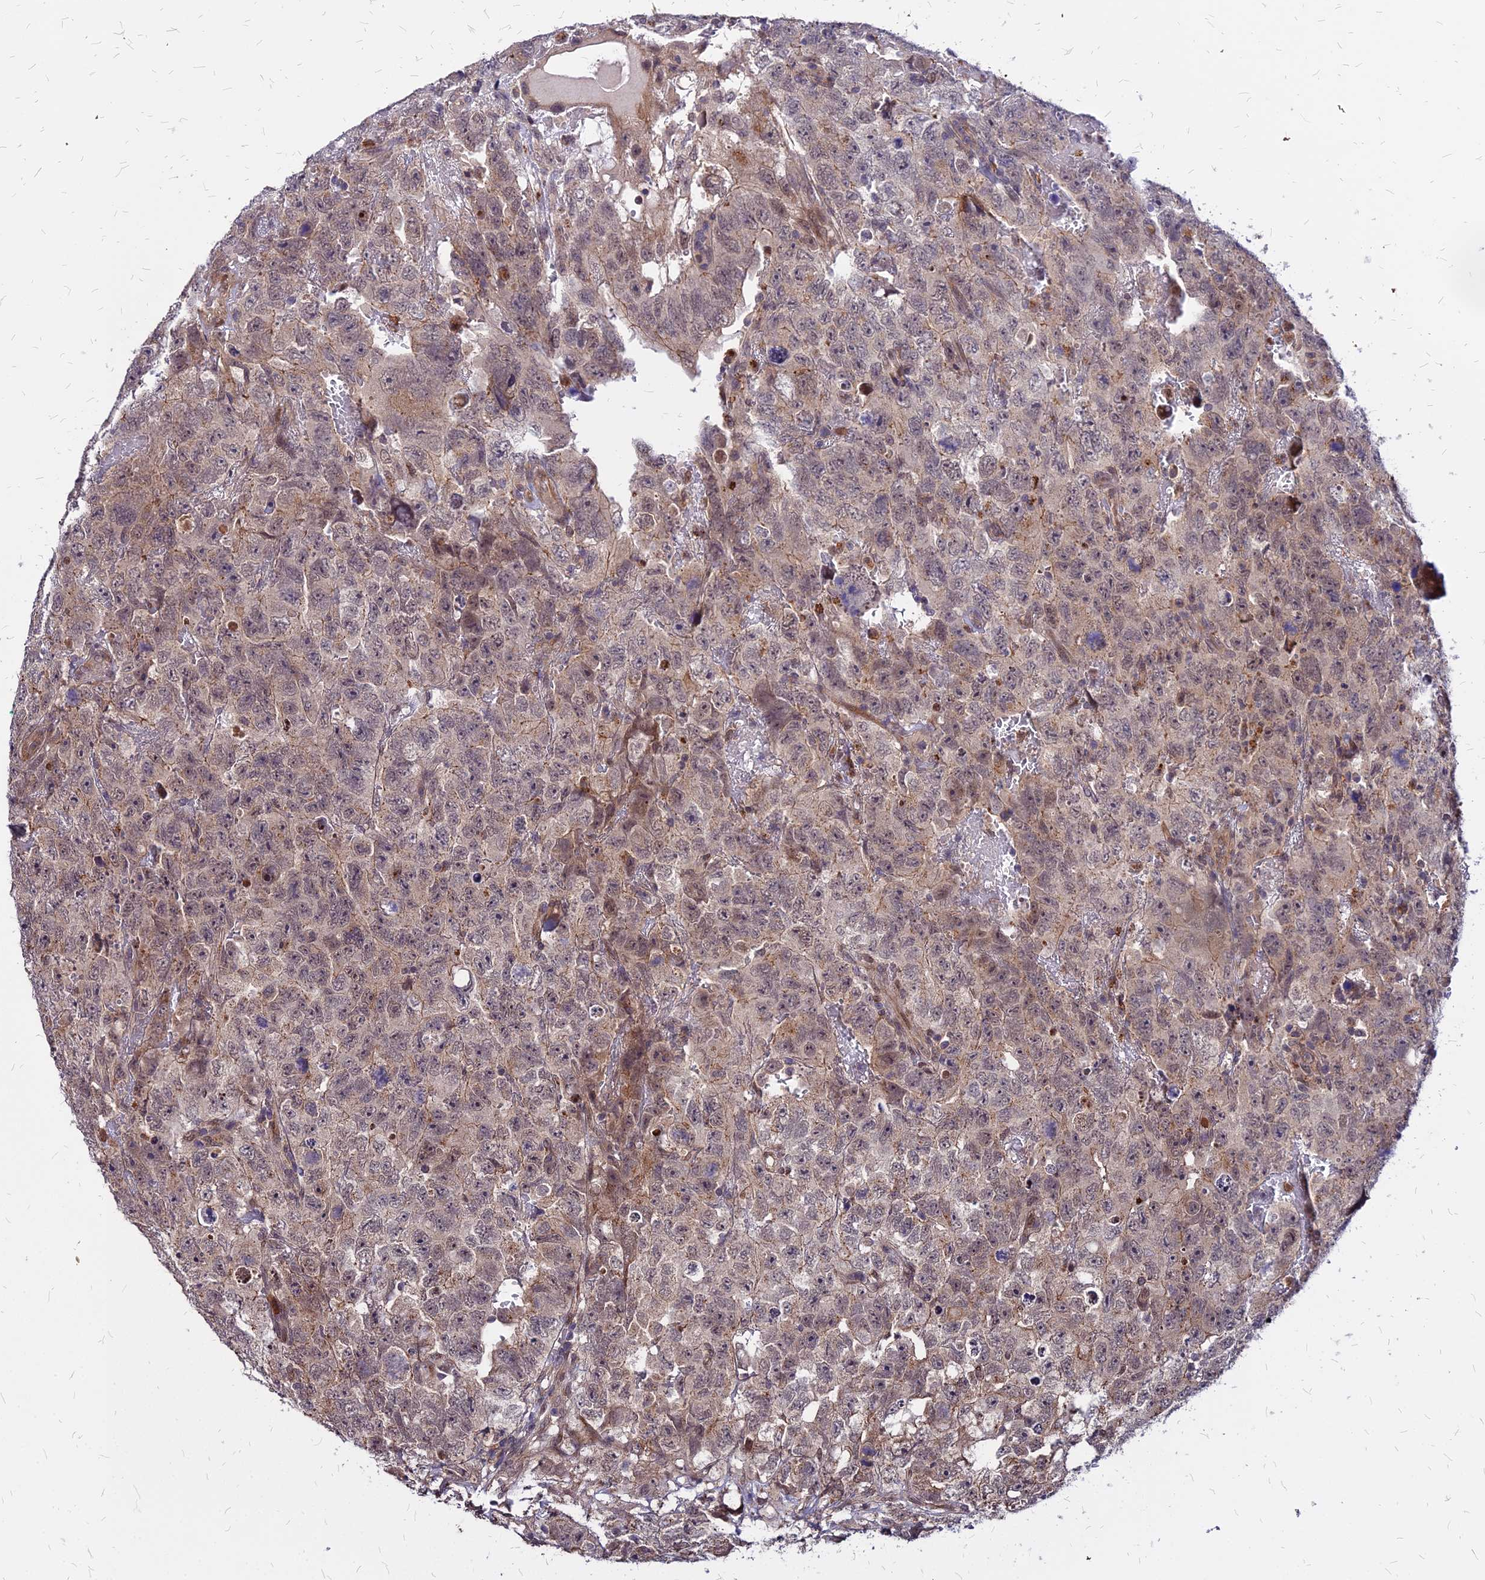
{"staining": {"intensity": "weak", "quantity": "25%-75%", "location": "cytoplasmic/membranous"}, "tissue": "testis cancer", "cell_type": "Tumor cells", "image_type": "cancer", "snomed": [{"axis": "morphology", "description": "Carcinoma, Embryonal, NOS"}, {"axis": "topography", "description": "Testis"}], "caption": "The histopathology image reveals staining of testis cancer, revealing weak cytoplasmic/membranous protein expression (brown color) within tumor cells. Using DAB (brown) and hematoxylin (blue) stains, captured at high magnification using brightfield microscopy.", "gene": "APBA3", "patient": {"sex": "male", "age": 45}}